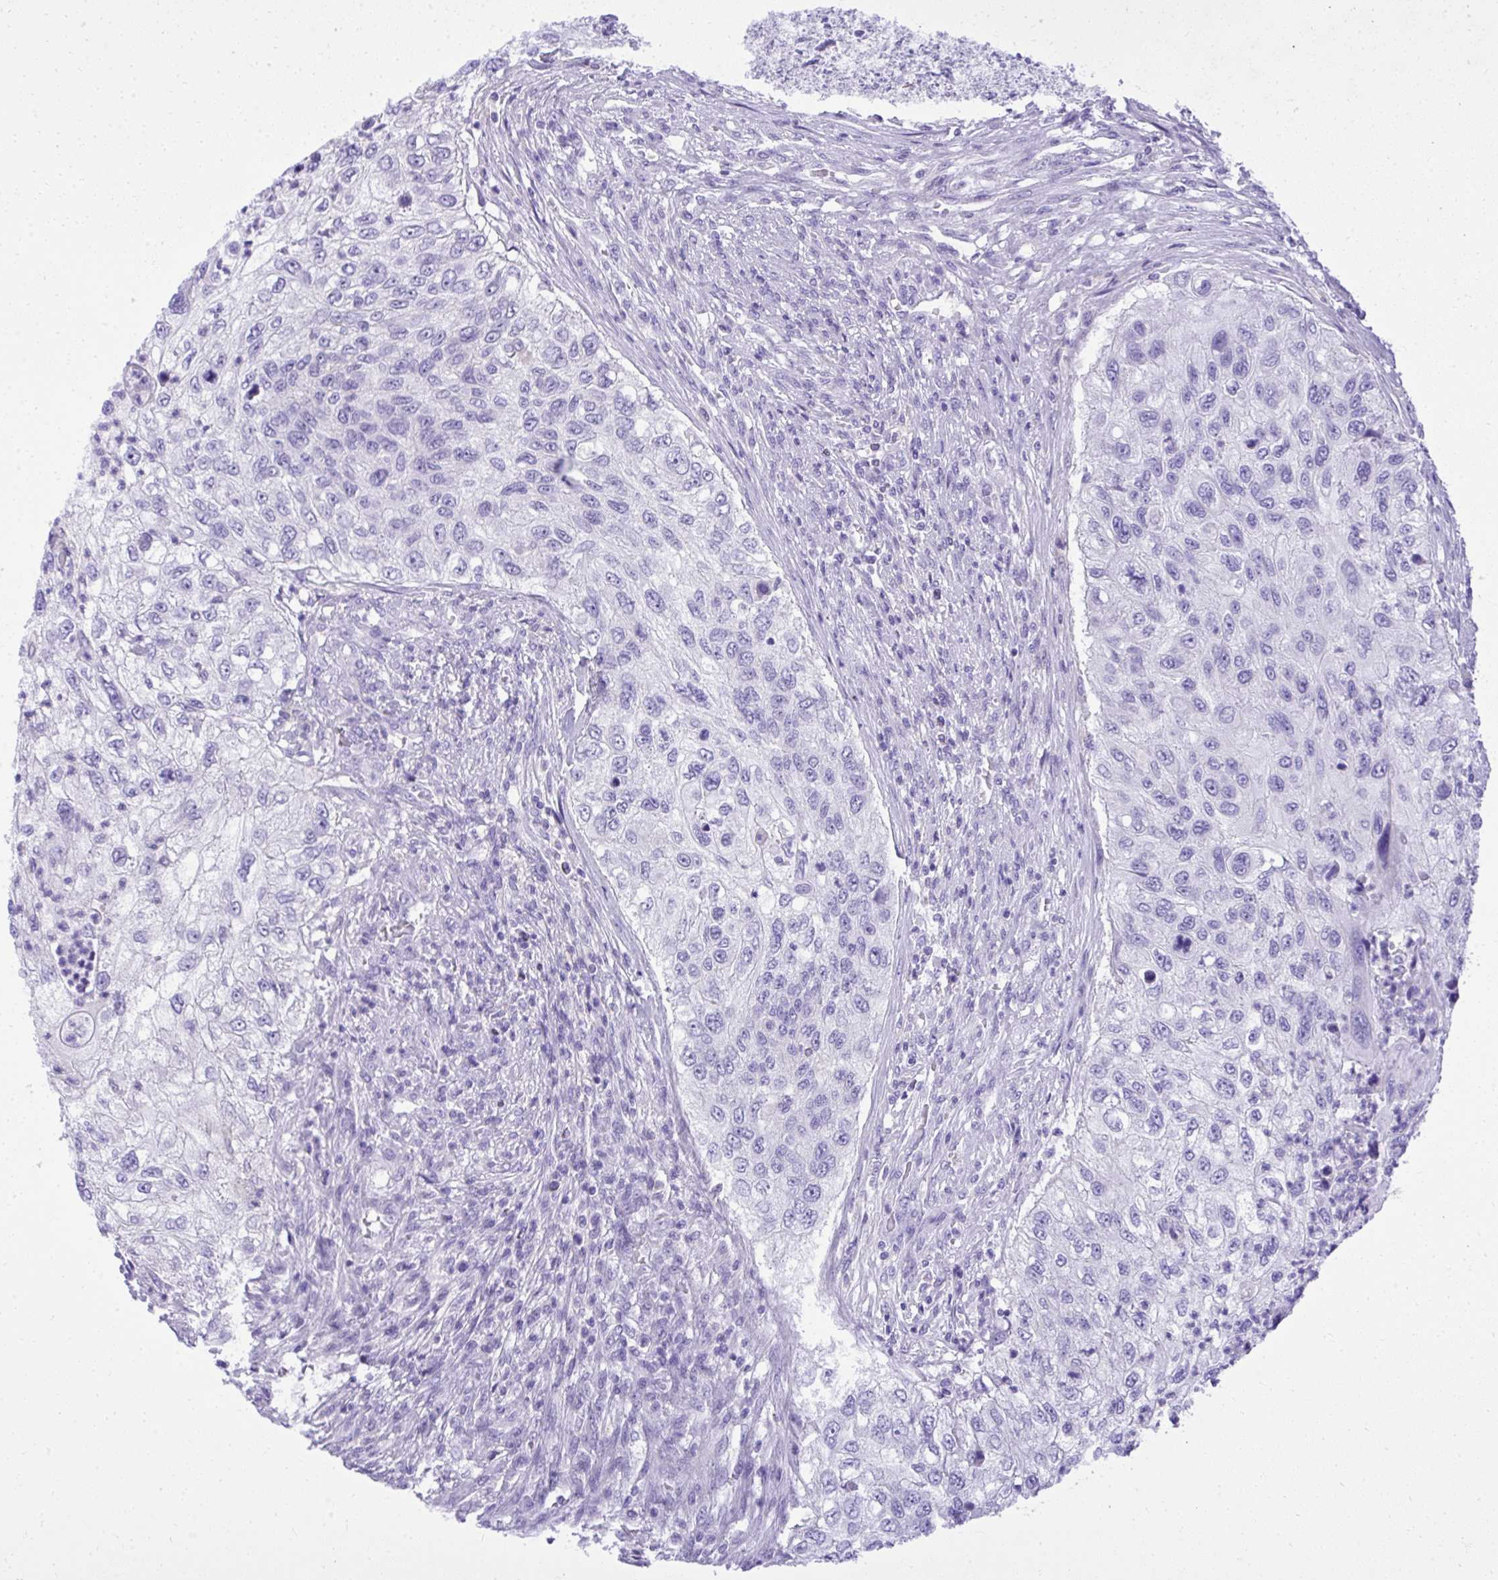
{"staining": {"intensity": "negative", "quantity": "none", "location": "none"}, "tissue": "urothelial cancer", "cell_type": "Tumor cells", "image_type": "cancer", "snomed": [{"axis": "morphology", "description": "Urothelial carcinoma, High grade"}, {"axis": "topography", "description": "Urinary bladder"}], "caption": "This is an immunohistochemistry (IHC) histopathology image of human urothelial cancer. There is no staining in tumor cells.", "gene": "ST6GALNAC3", "patient": {"sex": "female", "age": 60}}